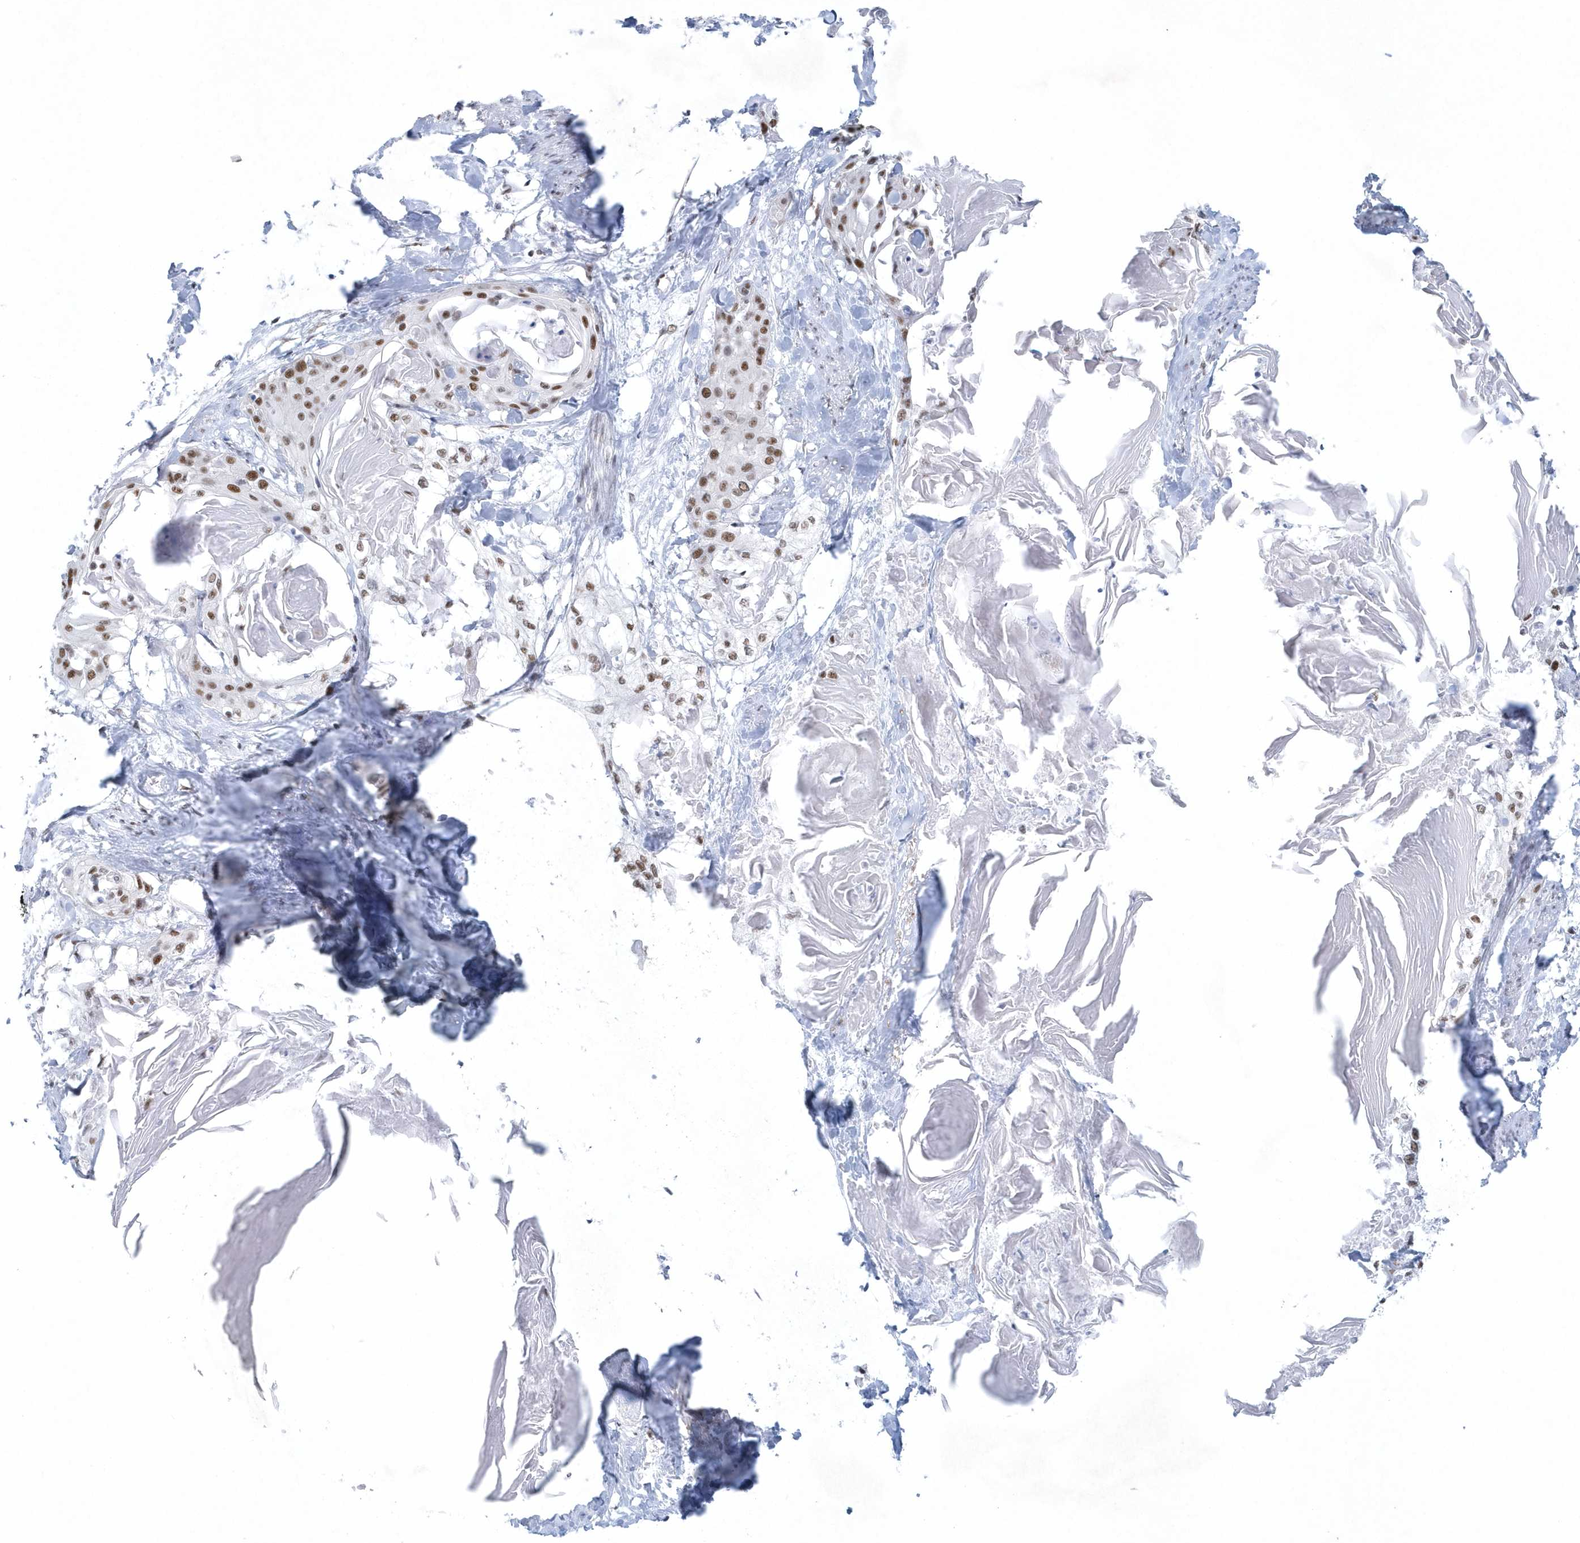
{"staining": {"intensity": "moderate", "quantity": ">75%", "location": "nuclear"}, "tissue": "cervical cancer", "cell_type": "Tumor cells", "image_type": "cancer", "snomed": [{"axis": "morphology", "description": "Squamous cell carcinoma, NOS"}, {"axis": "topography", "description": "Cervix"}], "caption": "Approximately >75% of tumor cells in squamous cell carcinoma (cervical) reveal moderate nuclear protein positivity as visualized by brown immunohistochemical staining.", "gene": "DCLRE1A", "patient": {"sex": "female", "age": 57}}